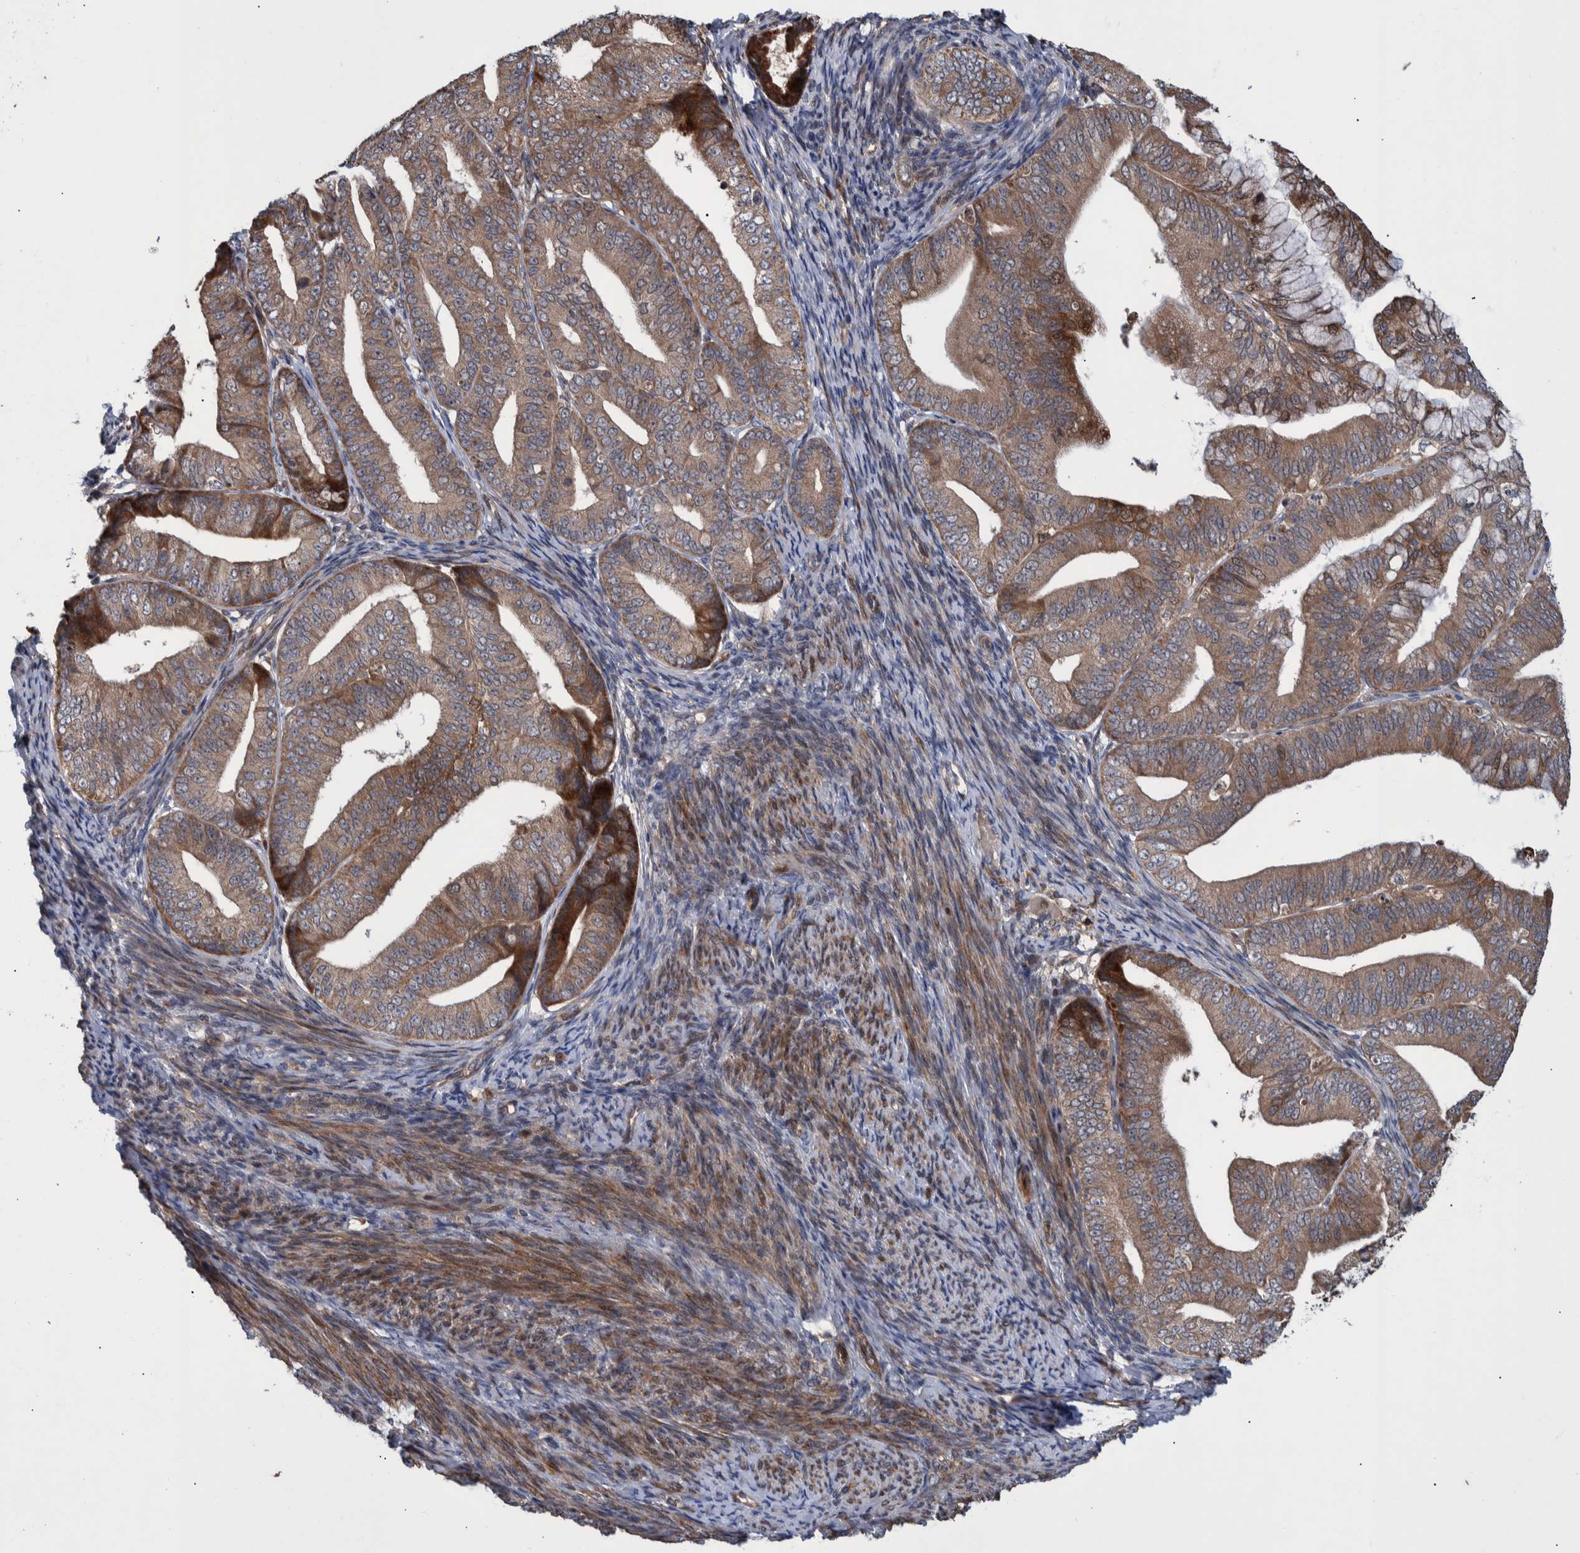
{"staining": {"intensity": "moderate", "quantity": ">75%", "location": "cytoplasmic/membranous"}, "tissue": "endometrial cancer", "cell_type": "Tumor cells", "image_type": "cancer", "snomed": [{"axis": "morphology", "description": "Adenocarcinoma, NOS"}, {"axis": "topography", "description": "Endometrium"}], "caption": "Tumor cells demonstrate moderate cytoplasmic/membranous expression in about >75% of cells in endometrial cancer.", "gene": "B3GNTL1", "patient": {"sex": "female", "age": 63}}